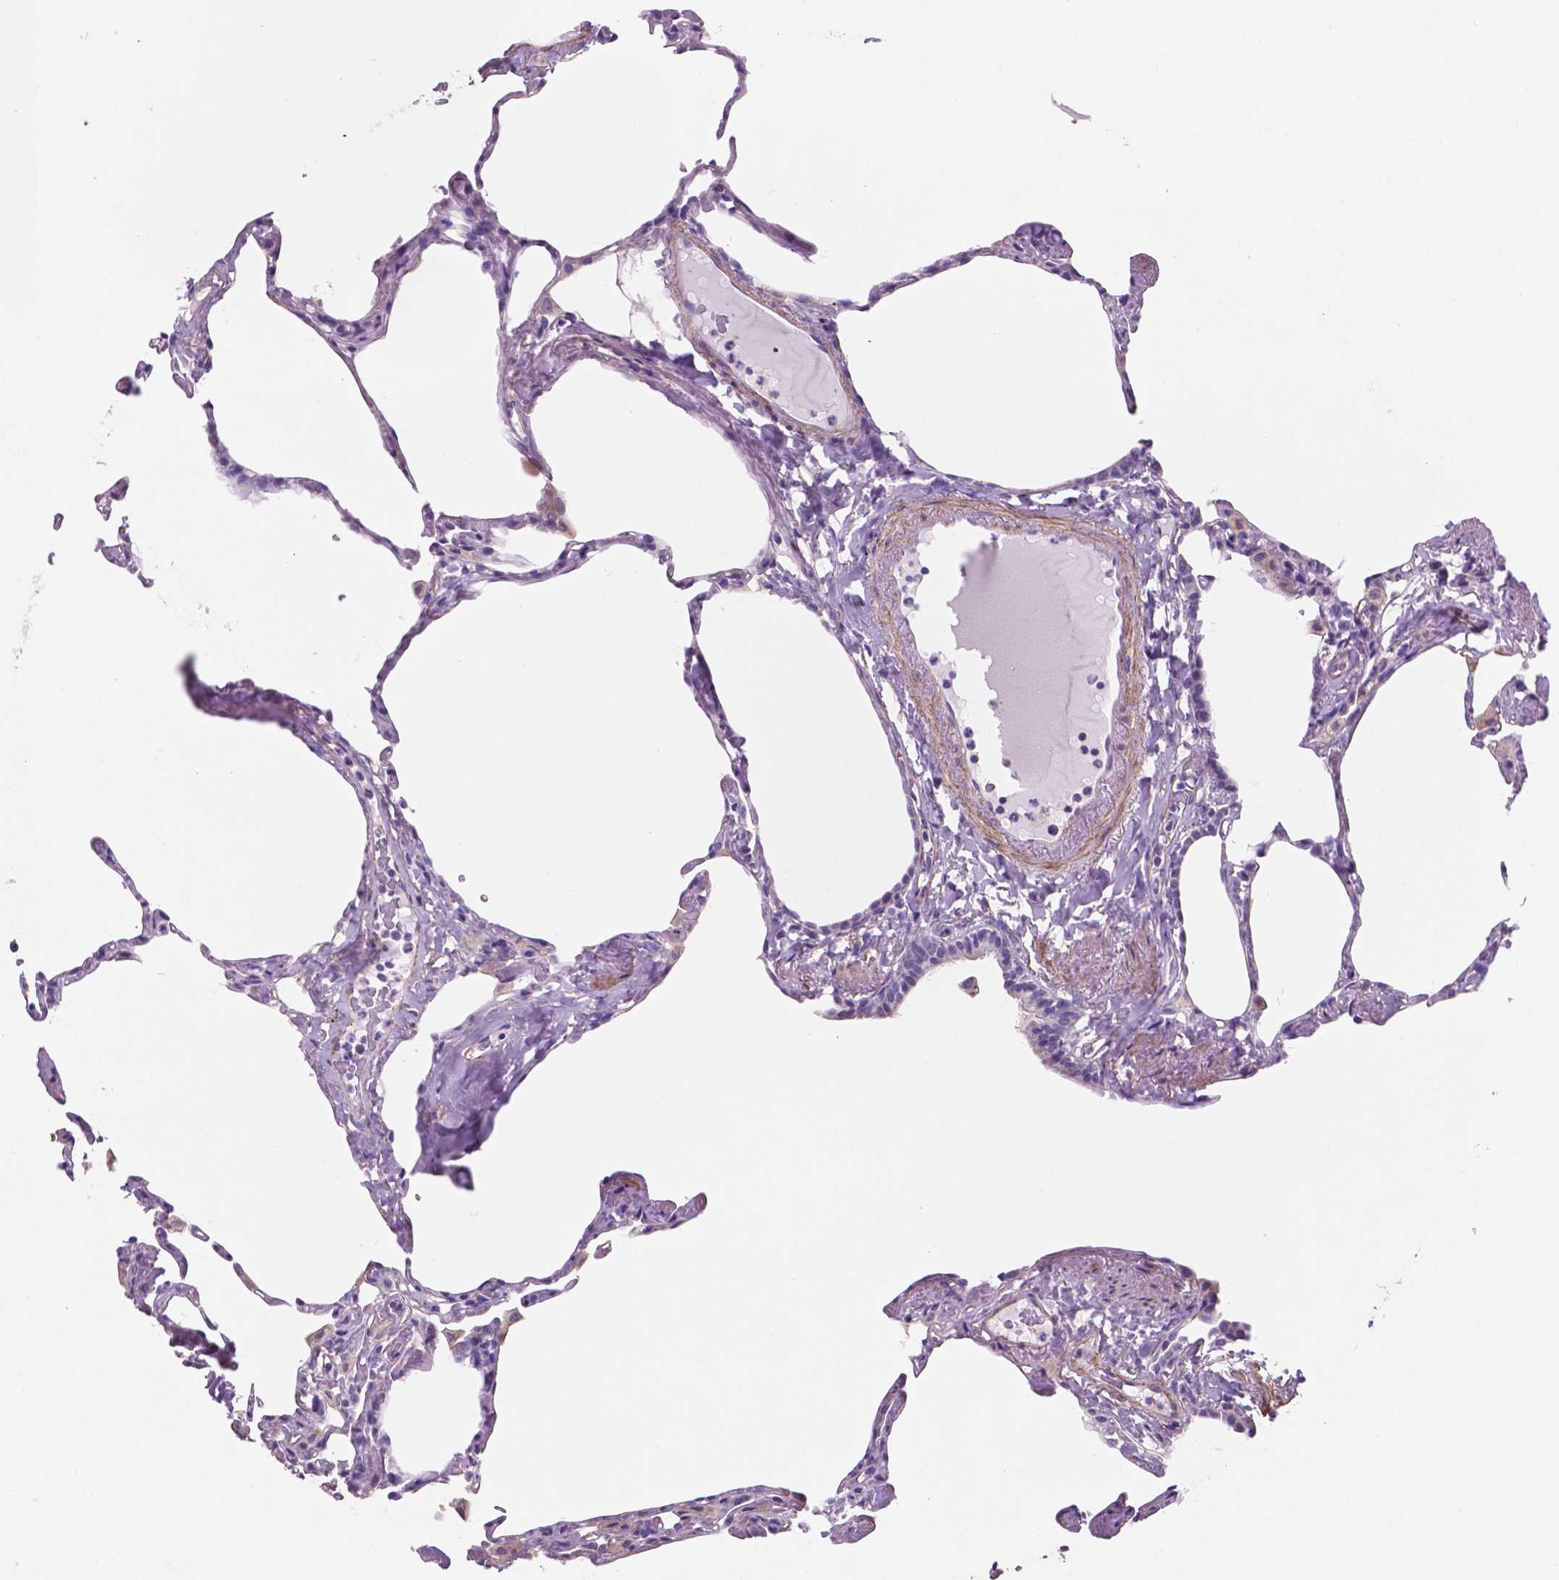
{"staining": {"intensity": "negative", "quantity": "none", "location": "none"}, "tissue": "lung", "cell_type": "Alveolar cells", "image_type": "normal", "snomed": [{"axis": "morphology", "description": "Normal tissue, NOS"}, {"axis": "topography", "description": "Lung"}], "caption": "Human lung stained for a protein using immunohistochemistry demonstrates no positivity in alveolar cells.", "gene": "TOR2A", "patient": {"sex": "male", "age": 65}}